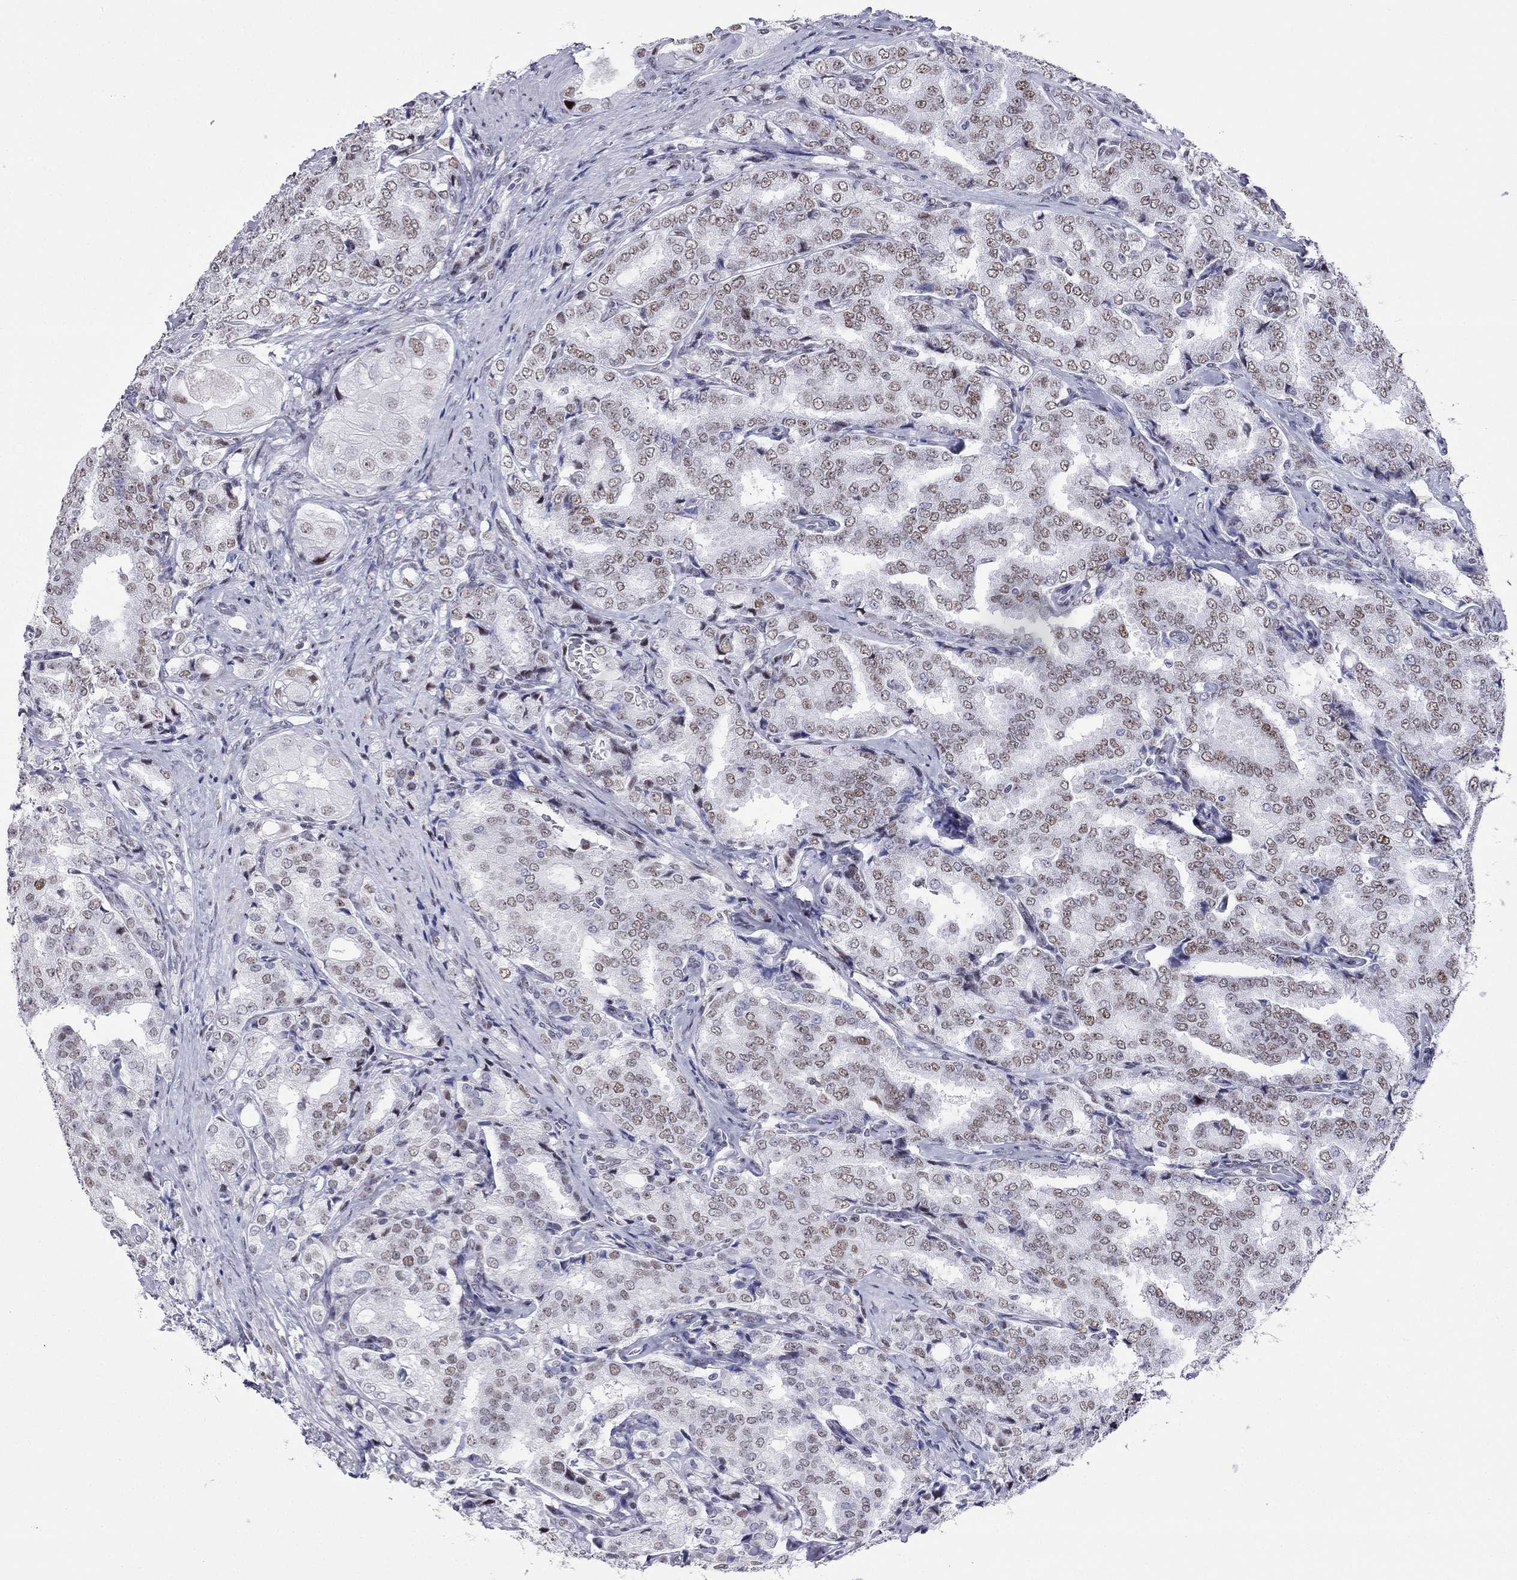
{"staining": {"intensity": "weak", "quantity": "25%-75%", "location": "nuclear"}, "tissue": "prostate cancer", "cell_type": "Tumor cells", "image_type": "cancer", "snomed": [{"axis": "morphology", "description": "Adenocarcinoma, NOS"}, {"axis": "topography", "description": "Prostate"}], "caption": "Tumor cells exhibit weak nuclear positivity in approximately 25%-75% of cells in adenocarcinoma (prostate).", "gene": "PPM1G", "patient": {"sex": "male", "age": 65}}